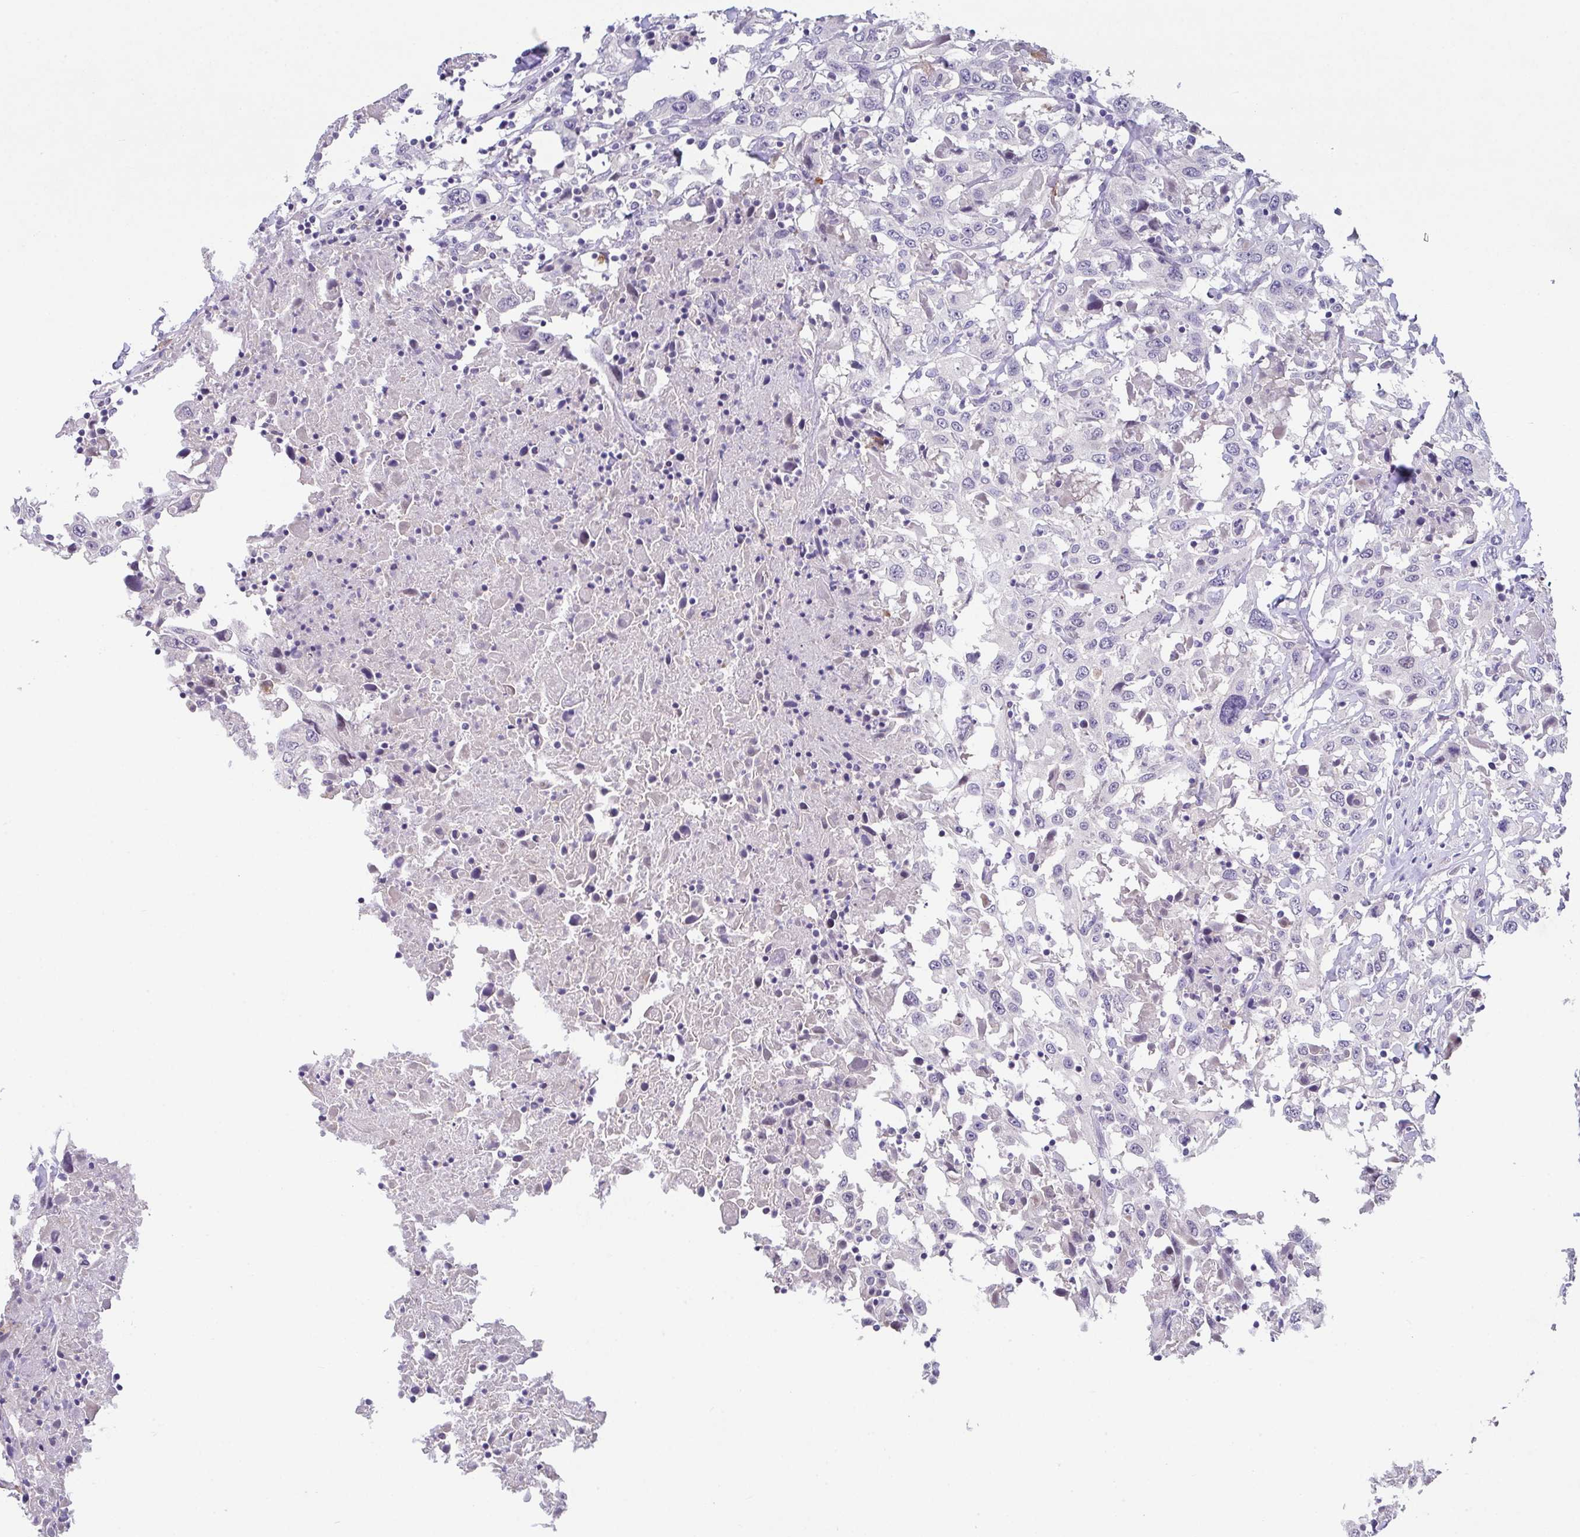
{"staining": {"intensity": "negative", "quantity": "none", "location": "none"}, "tissue": "urothelial cancer", "cell_type": "Tumor cells", "image_type": "cancer", "snomed": [{"axis": "morphology", "description": "Urothelial carcinoma, High grade"}, {"axis": "topography", "description": "Urinary bladder"}], "caption": "Histopathology image shows no significant protein positivity in tumor cells of high-grade urothelial carcinoma.", "gene": "GLTPD2", "patient": {"sex": "male", "age": 61}}